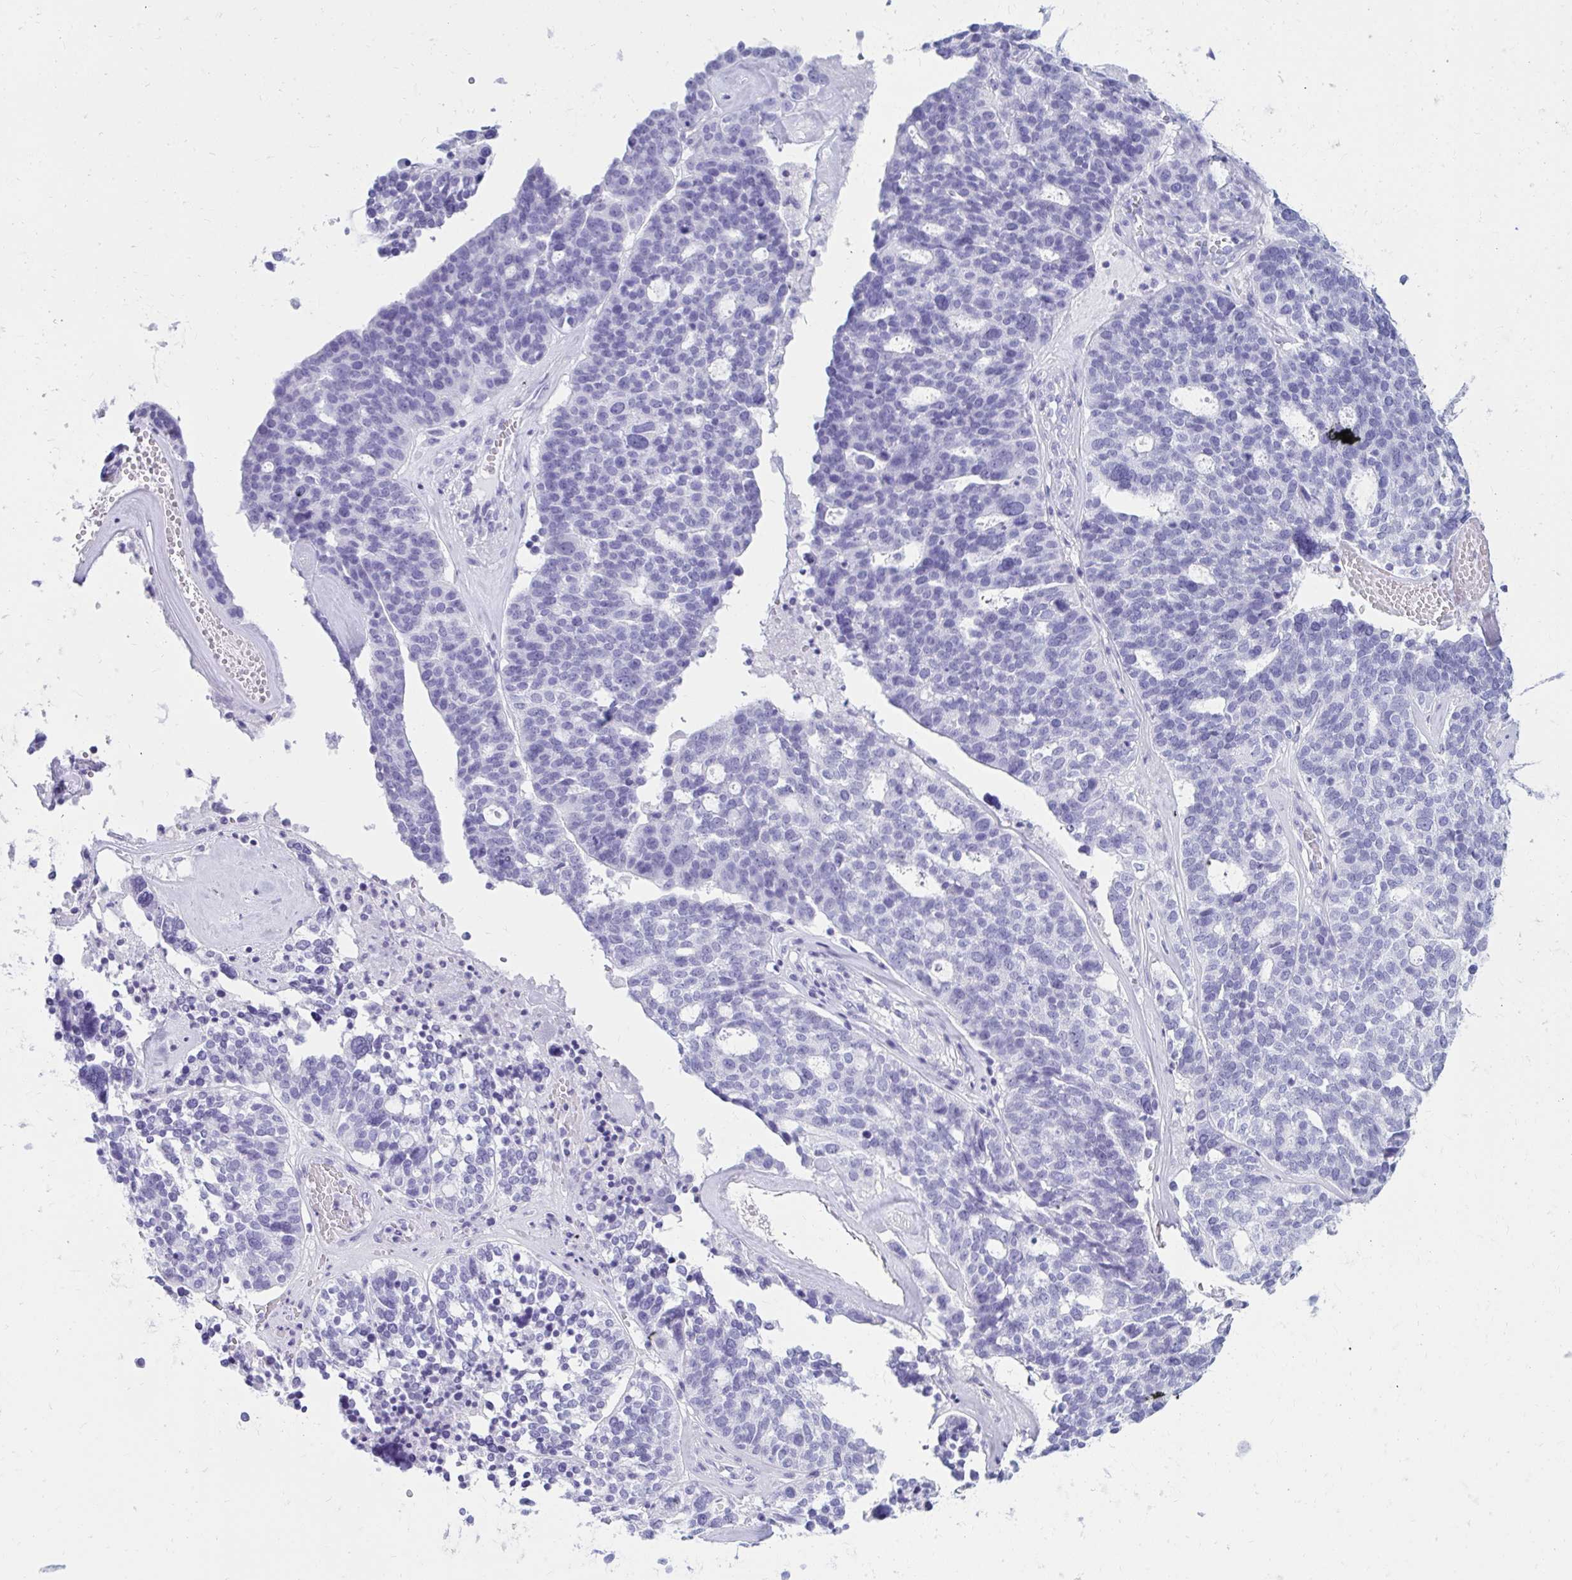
{"staining": {"intensity": "negative", "quantity": "none", "location": "none"}, "tissue": "ovarian cancer", "cell_type": "Tumor cells", "image_type": "cancer", "snomed": [{"axis": "morphology", "description": "Cystadenocarcinoma, serous, NOS"}, {"axis": "topography", "description": "Ovary"}], "caption": "Tumor cells show no significant positivity in ovarian serous cystadenocarcinoma.", "gene": "OR10R2", "patient": {"sex": "female", "age": 59}}